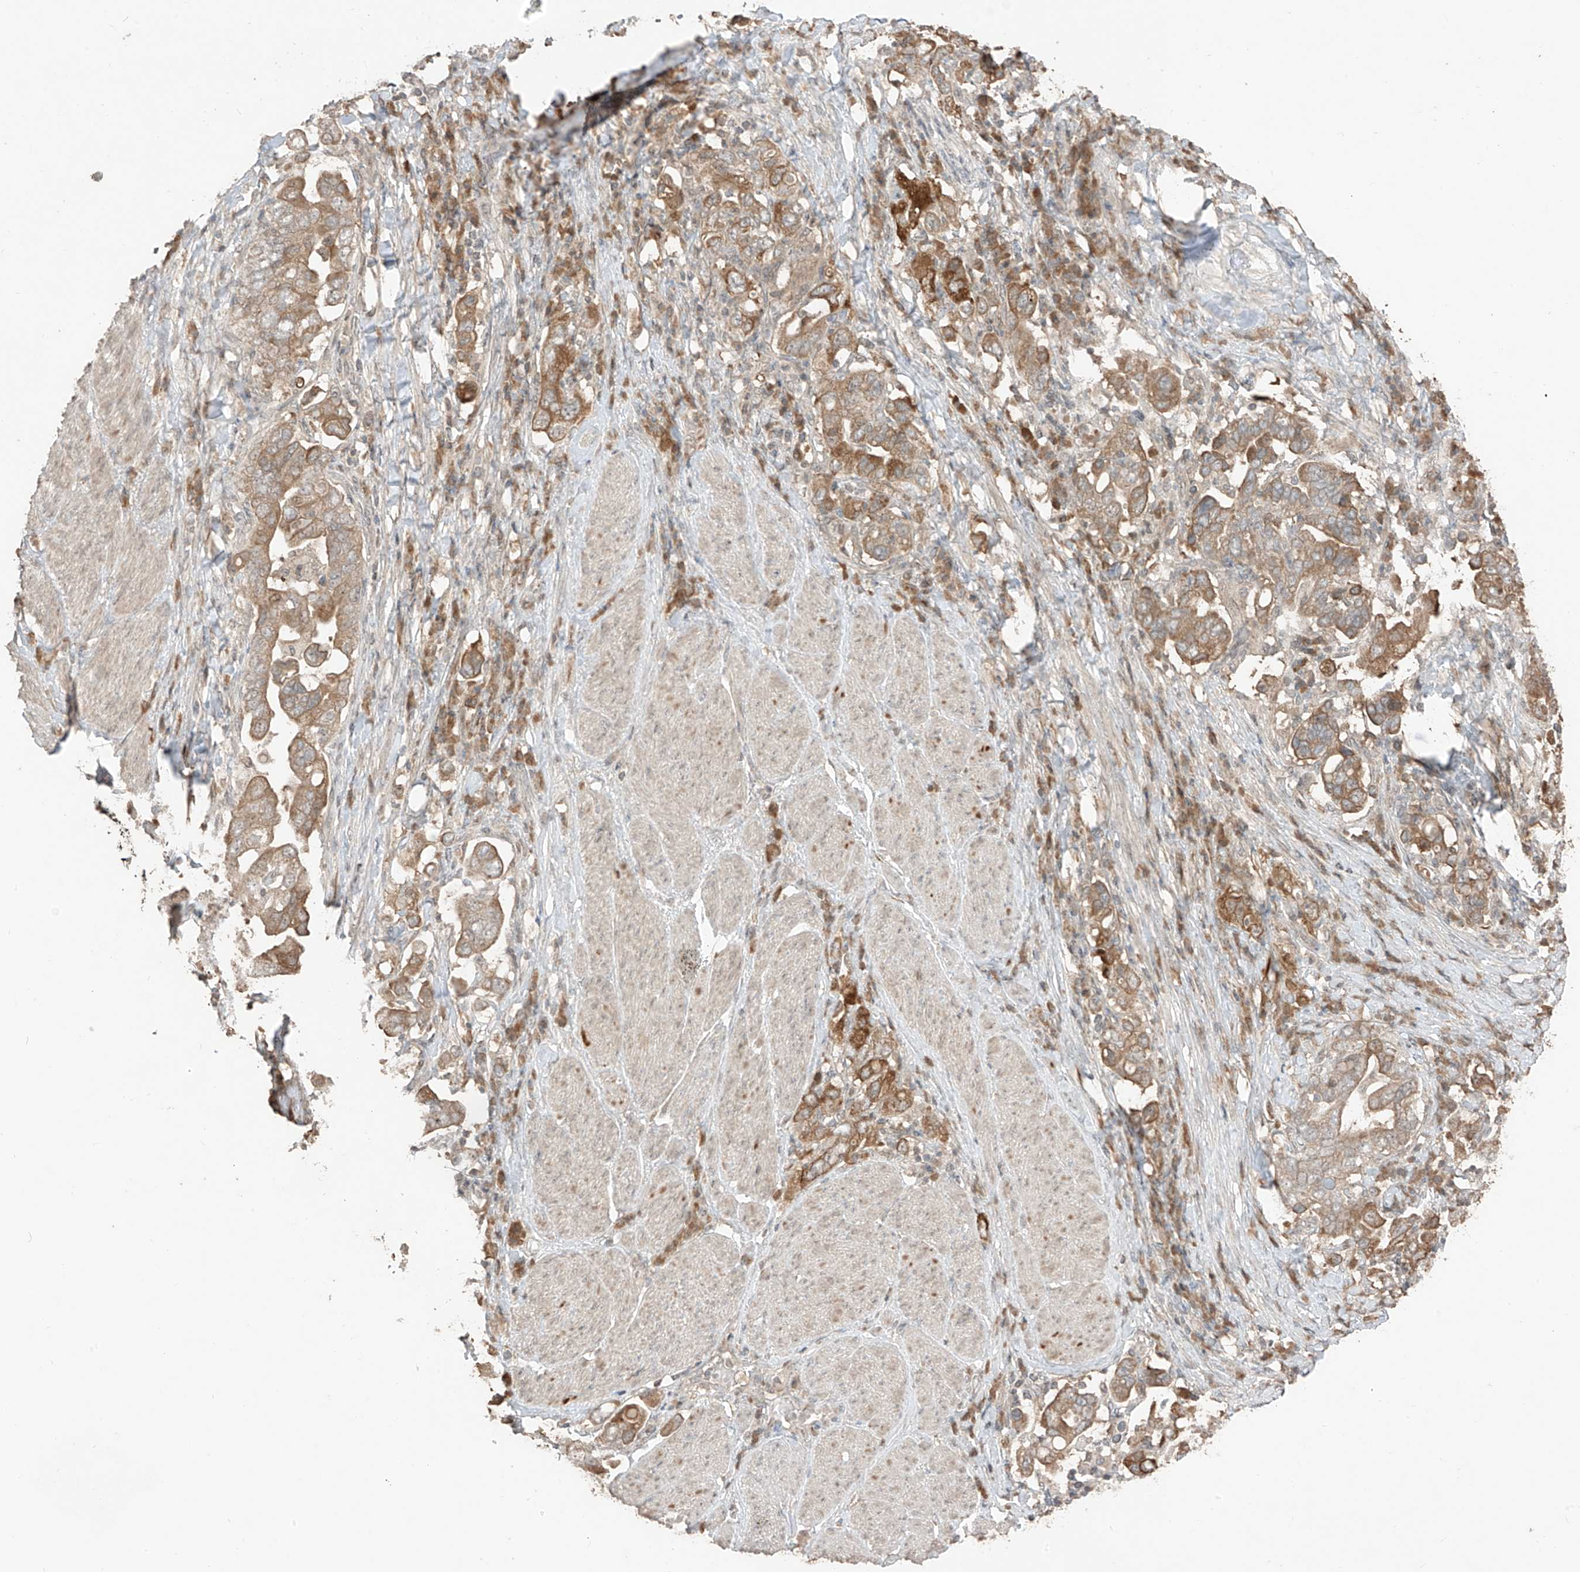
{"staining": {"intensity": "moderate", "quantity": ">75%", "location": "cytoplasmic/membranous"}, "tissue": "stomach cancer", "cell_type": "Tumor cells", "image_type": "cancer", "snomed": [{"axis": "morphology", "description": "Adenocarcinoma, NOS"}, {"axis": "topography", "description": "Stomach, upper"}], "caption": "A brown stain labels moderate cytoplasmic/membranous positivity of a protein in human stomach cancer tumor cells. (DAB (3,3'-diaminobenzidine) IHC, brown staining for protein, blue staining for nuclei).", "gene": "COLGALT2", "patient": {"sex": "male", "age": 62}}